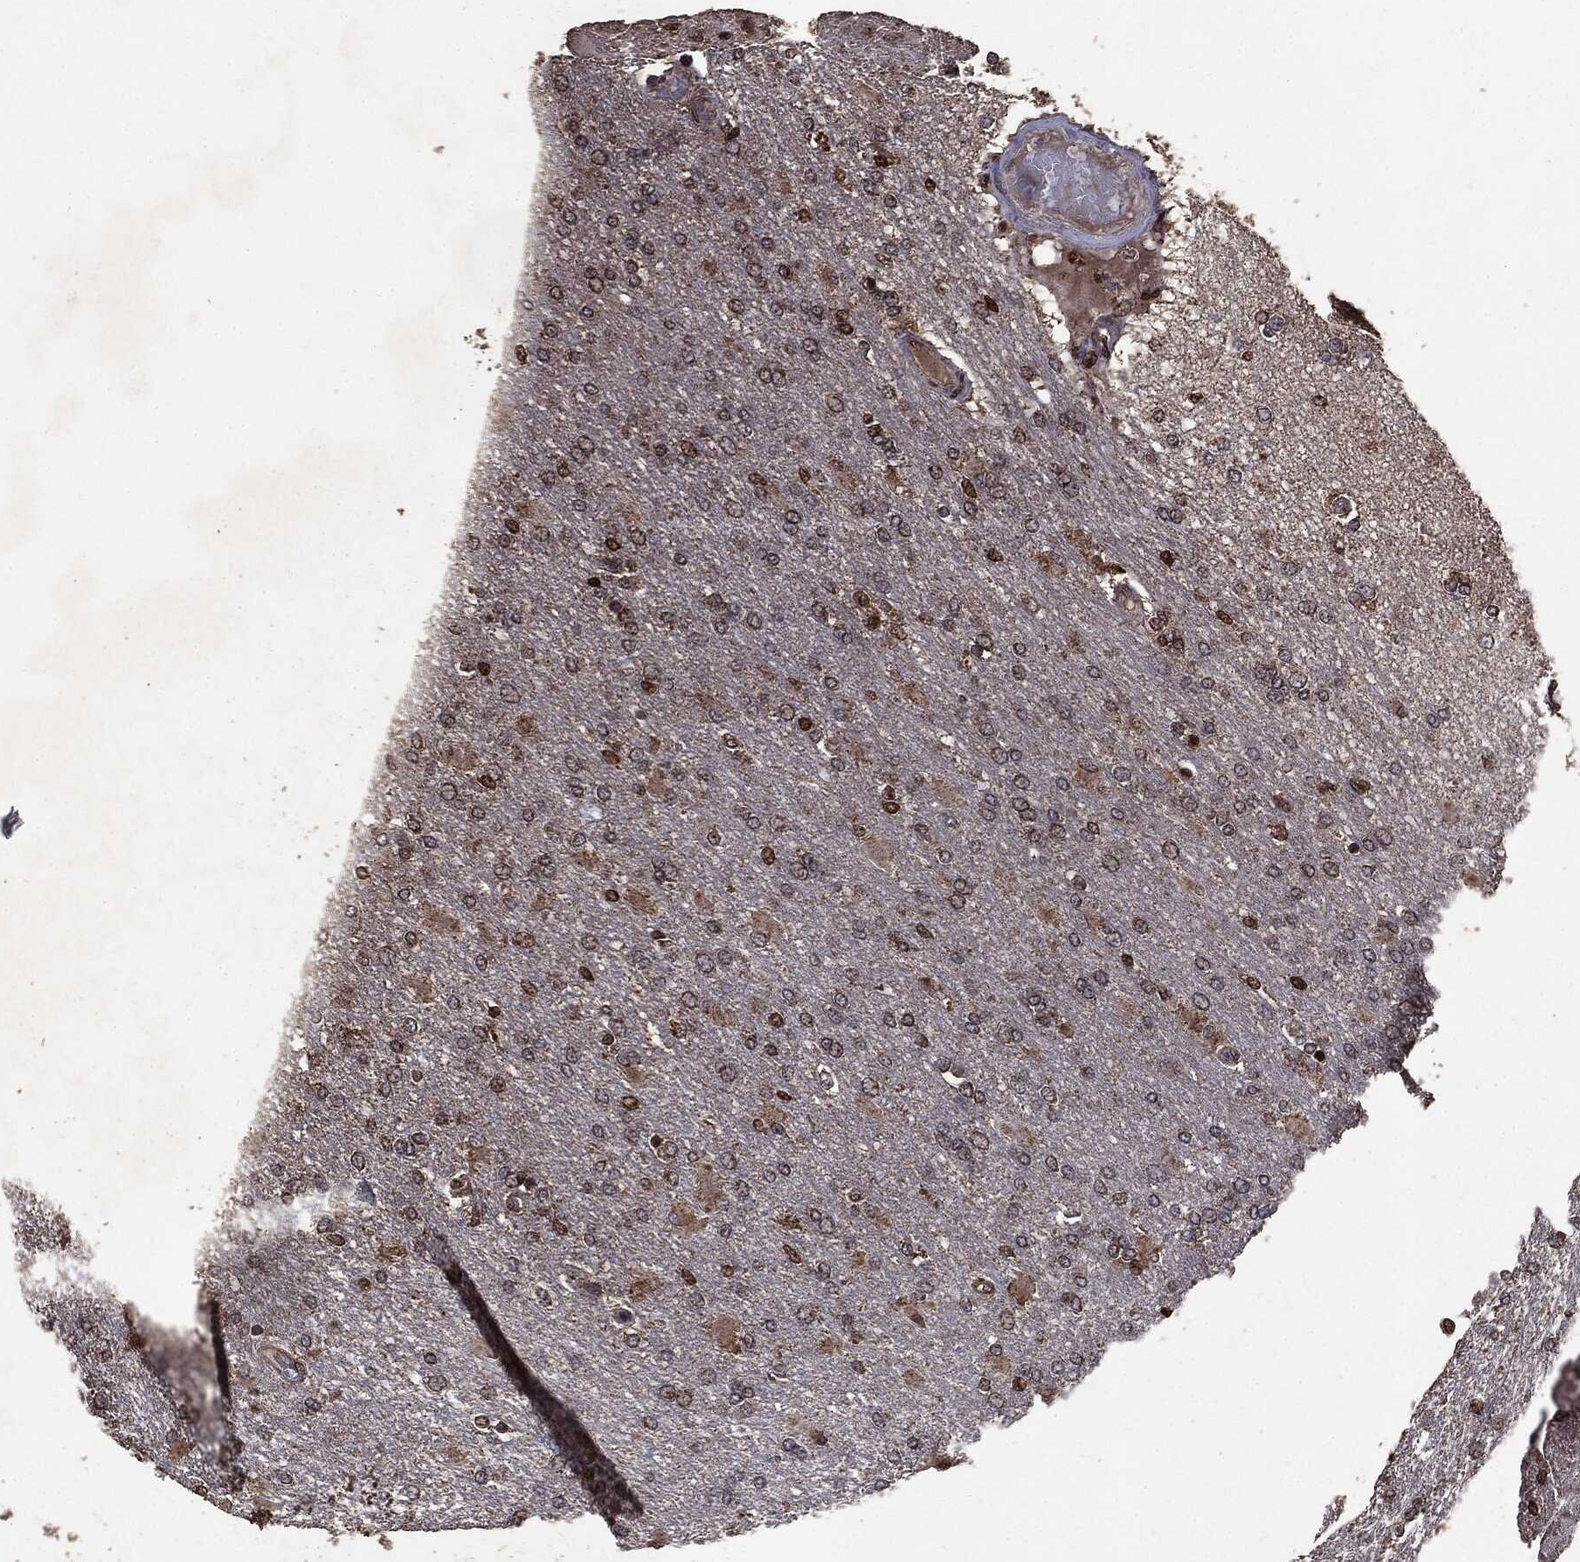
{"staining": {"intensity": "strong", "quantity": "<25%", "location": "cytoplasmic/membranous,nuclear"}, "tissue": "glioma", "cell_type": "Tumor cells", "image_type": "cancer", "snomed": [{"axis": "morphology", "description": "Glioma, malignant, High grade"}, {"axis": "topography", "description": "Cerebral cortex"}], "caption": "Tumor cells demonstrate medium levels of strong cytoplasmic/membranous and nuclear expression in approximately <25% of cells in human glioma.", "gene": "PPP6R2", "patient": {"sex": "male", "age": 79}}